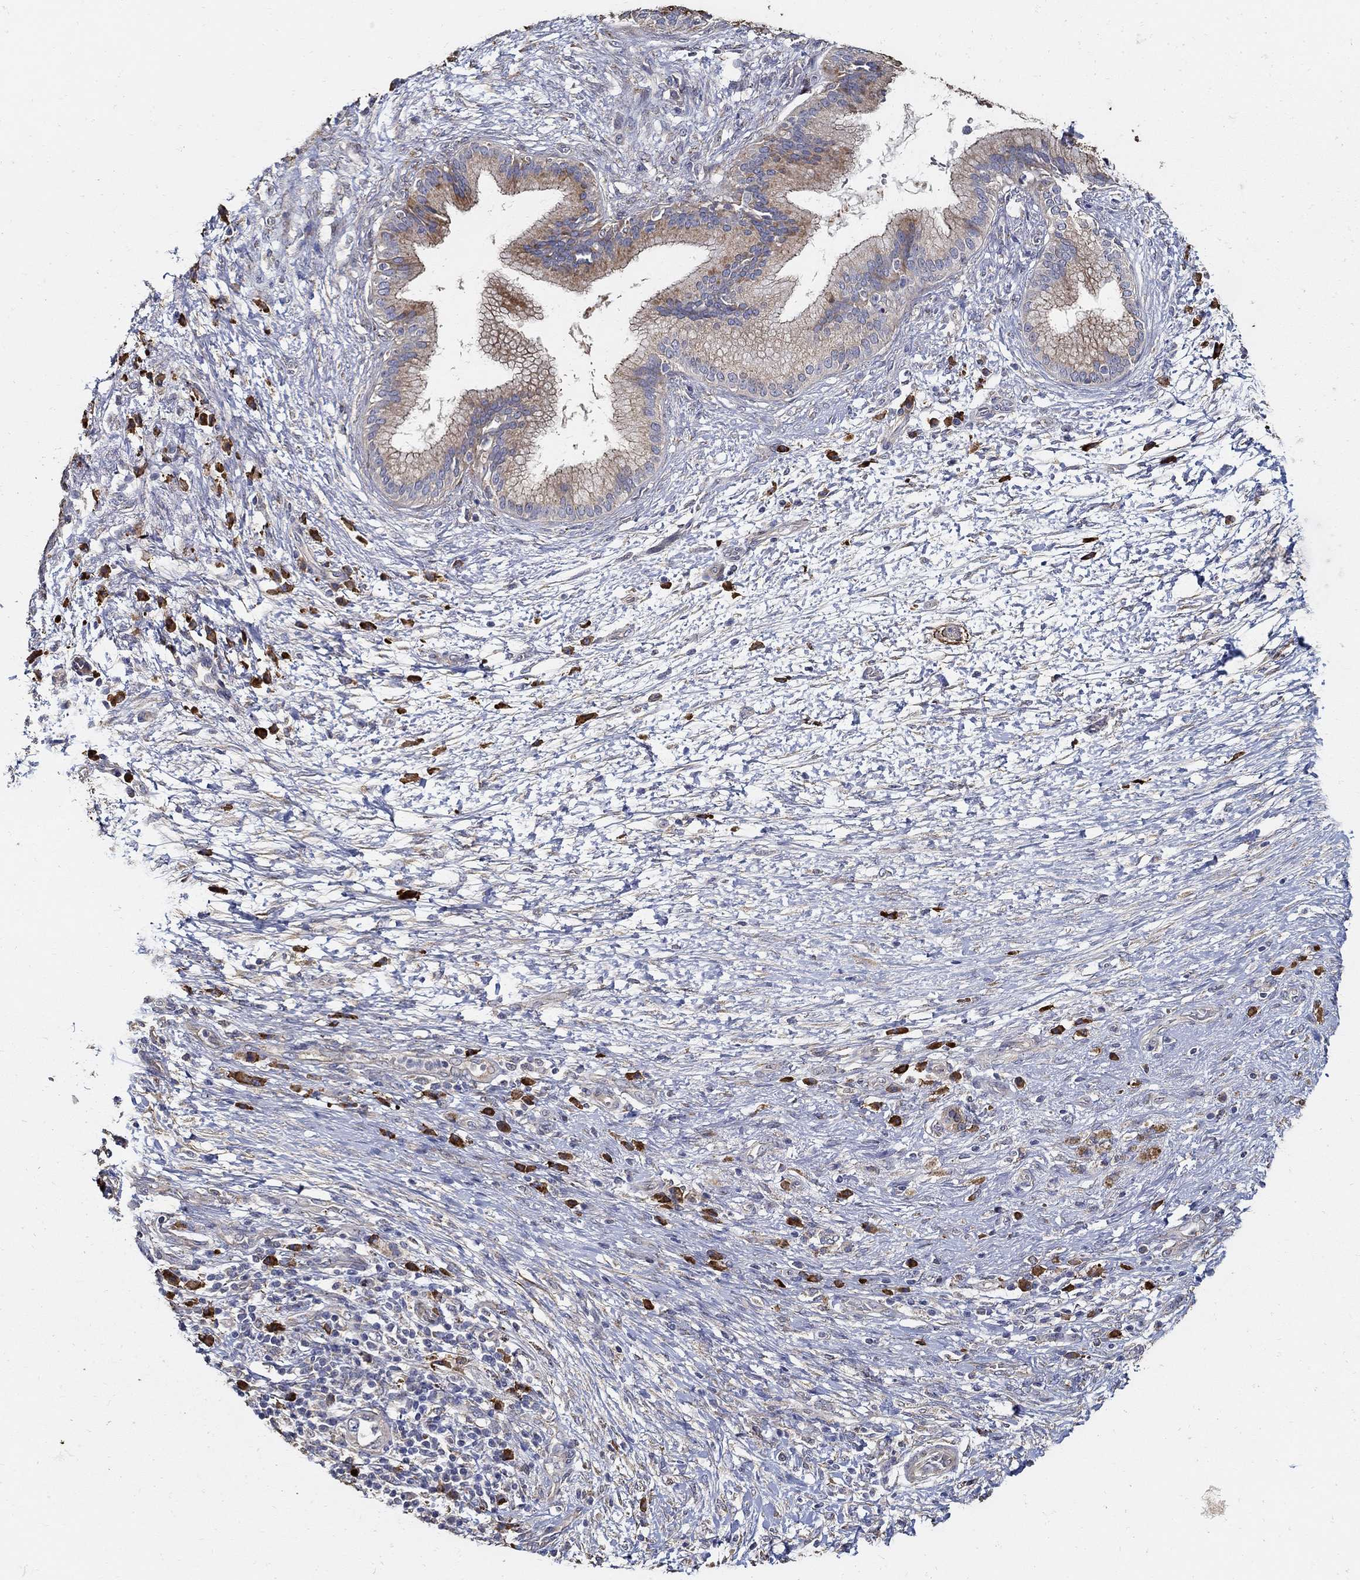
{"staining": {"intensity": "moderate", "quantity": "<25%", "location": "cytoplasmic/membranous"}, "tissue": "pancreatic cancer", "cell_type": "Tumor cells", "image_type": "cancer", "snomed": [{"axis": "morphology", "description": "Adenocarcinoma, NOS"}, {"axis": "topography", "description": "Pancreas"}], "caption": "Pancreatic adenocarcinoma tissue demonstrates moderate cytoplasmic/membranous positivity in about <25% of tumor cells, visualized by immunohistochemistry.", "gene": "EMILIN3", "patient": {"sex": "female", "age": 72}}